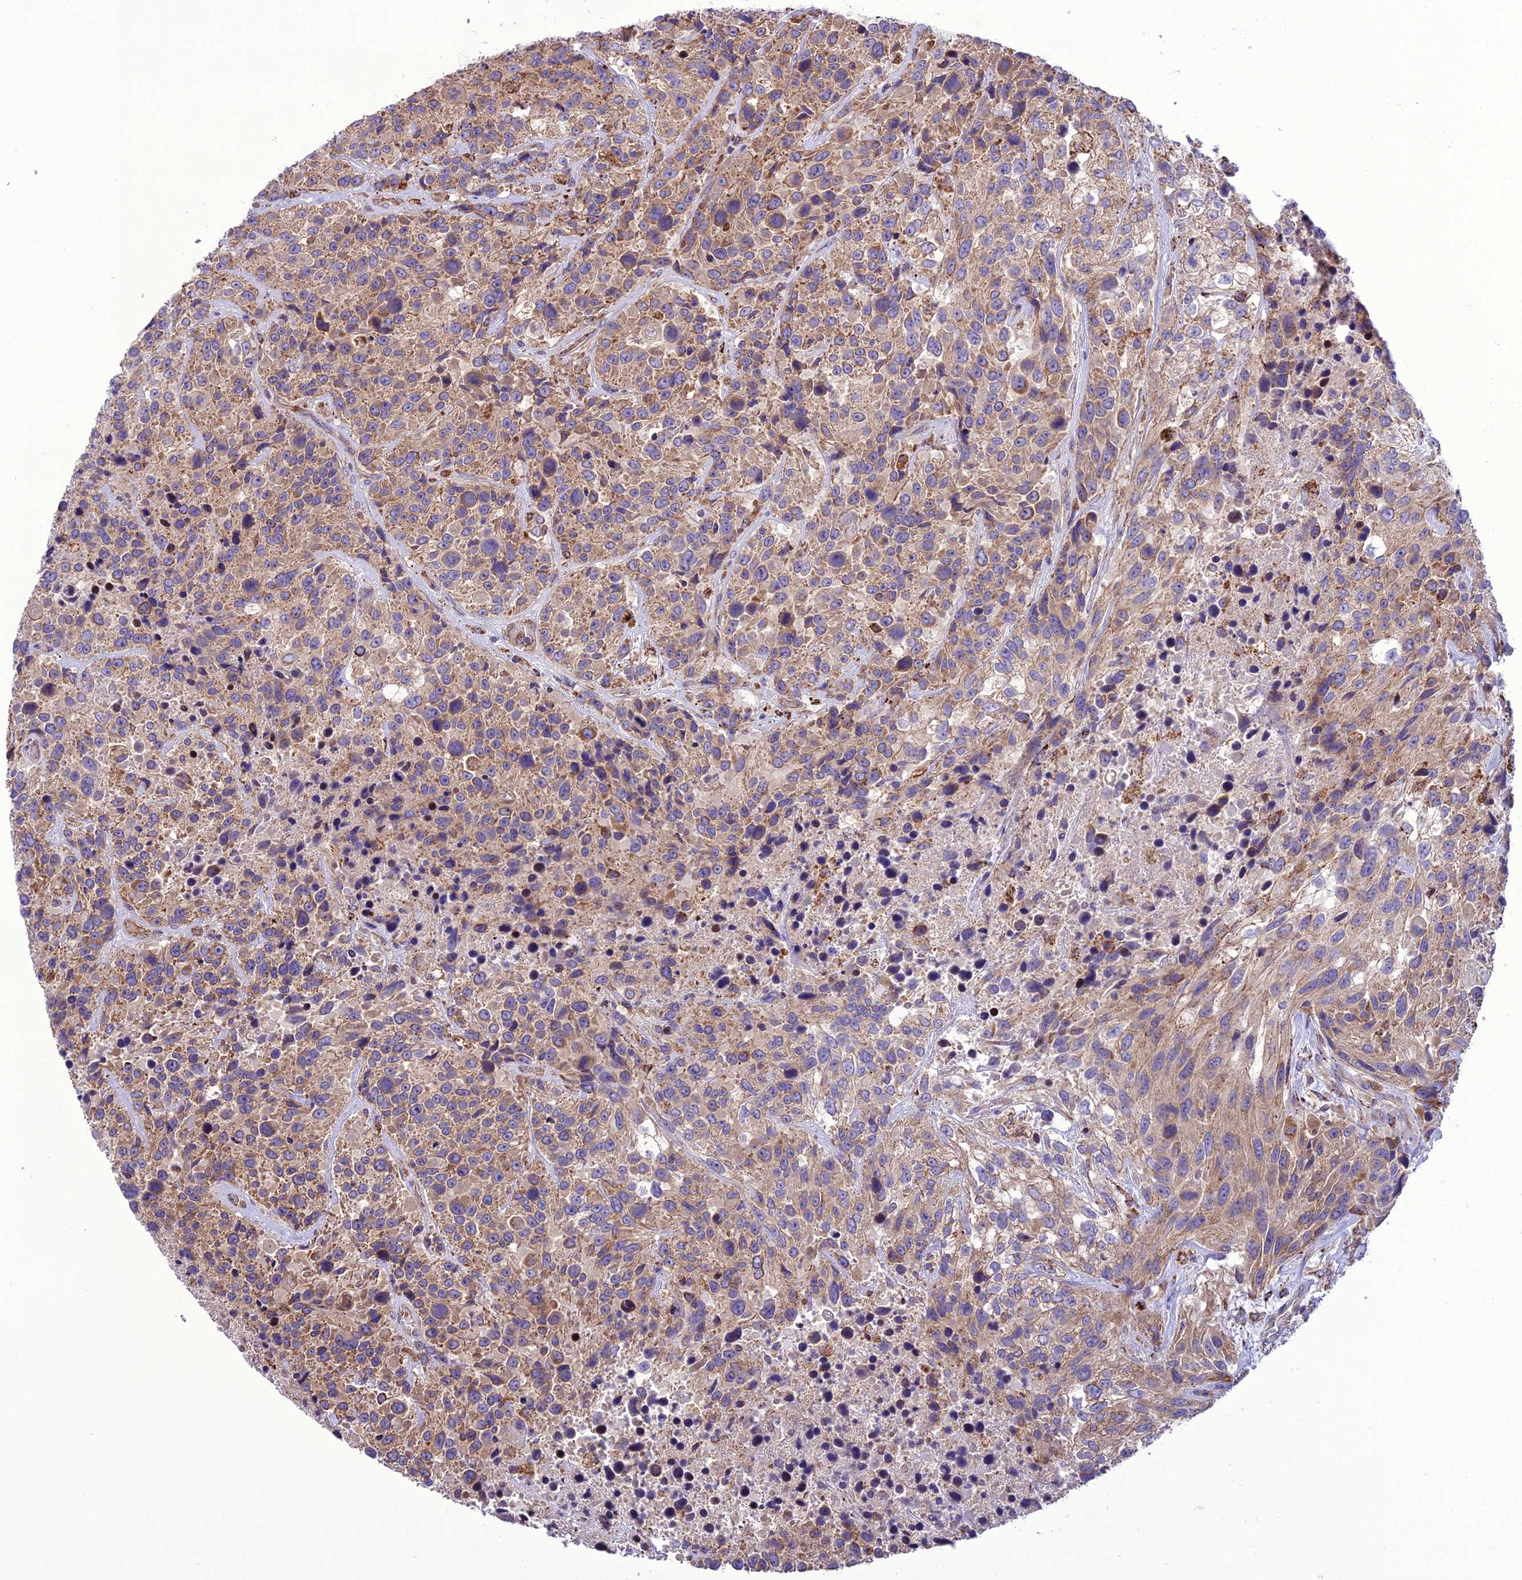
{"staining": {"intensity": "moderate", "quantity": ">75%", "location": "cytoplasmic/membranous"}, "tissue": "urothelial cancer", "cell_type": "Tumor cells", "image_type": "cancer", "snomed": [{"axis": "morphology", "description": "Urothelial carcinoma, High grade"}, {"axis": "topography", "description": "Urinary bladder"}], "caption": "Protein expression analysis of urothelial carcinoma (high-grade) displays moderate cytoplasmic/membranous positivity in approximately >75% of tumor cells.", "gene": "TBC1D24", "patient": {"sex": "female", "age": 70}}